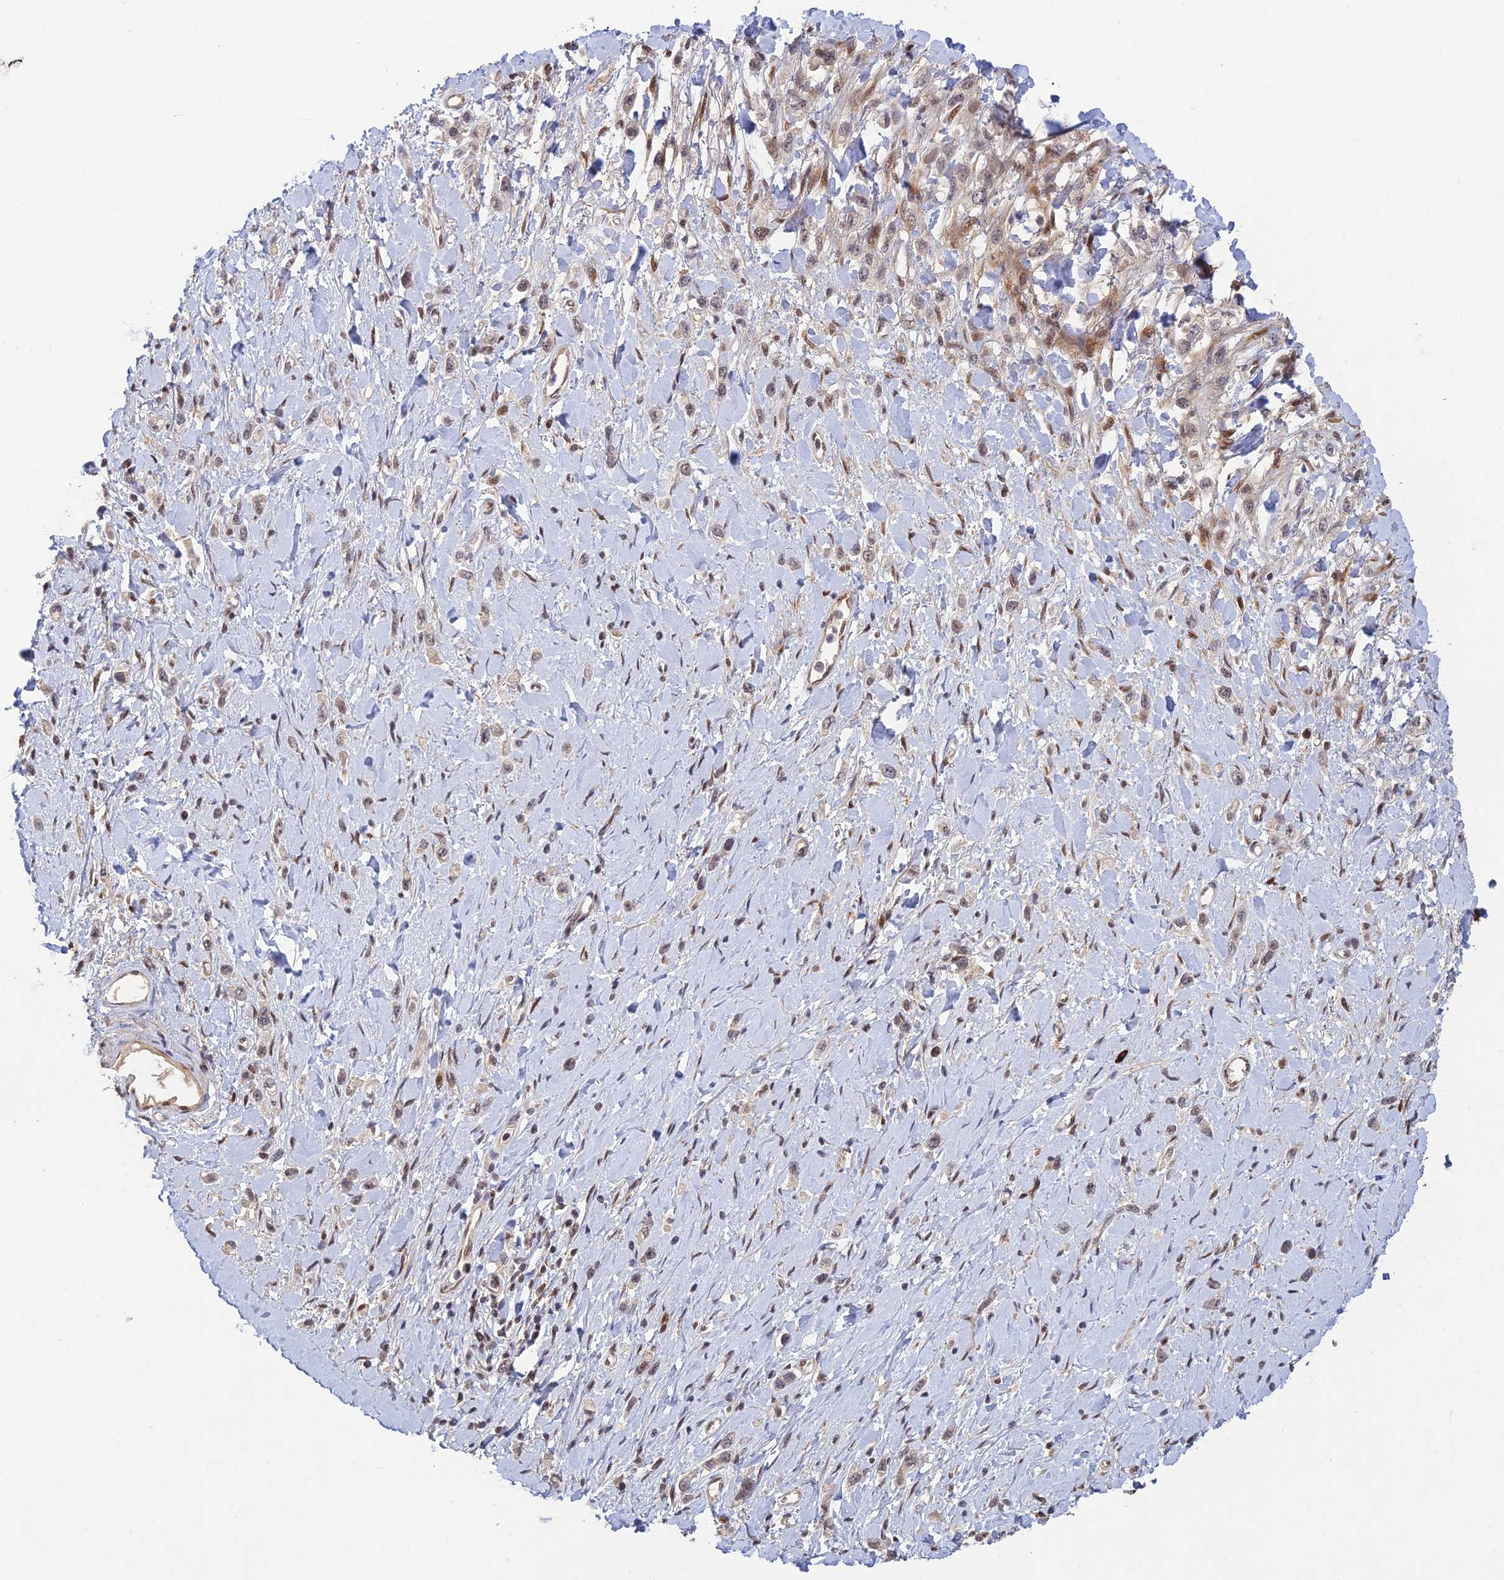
{"staining": {"intensity": "negative", "quantity": "none", "location": "none"}, "tissue": "stomach cancer", "cell_type": "Tumor cells", "image_type": "cancer", "snomed": [{"axis": "morphology", "description": "Adenocarcinoma, NOS"}, {"axis": "topography", "description": "Stomach"}], "caption": "Protein analysis of stomach adenocarcinoma exhibits no significant positivity in tumor cells.", "gene": "ZNF565", "patient": {"sex": "female", "age": 65}}